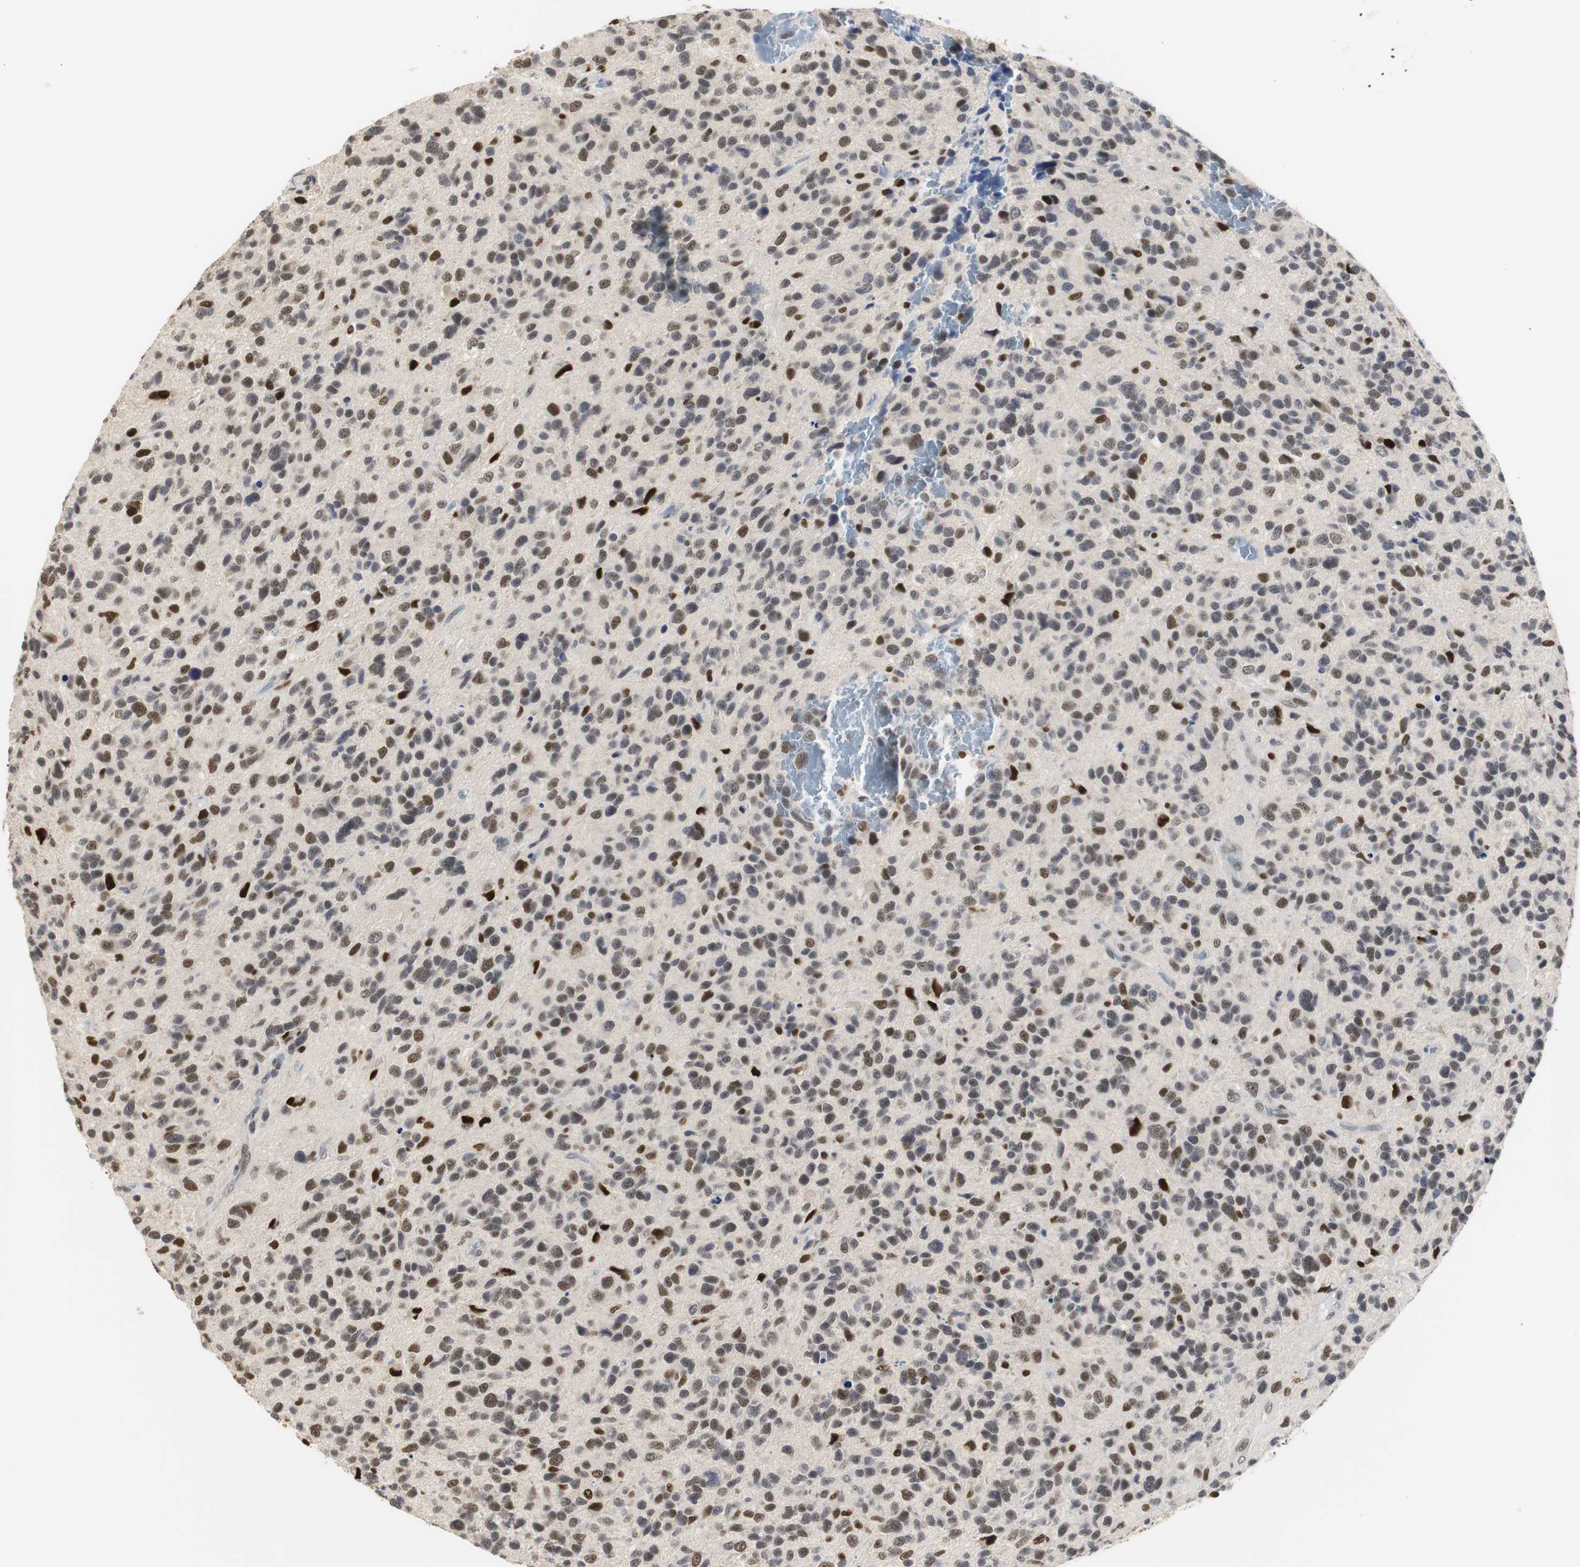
{"staining": {"intensity": "moderate", "quantity": "25%-75%", "location": "nuclear"}, "tissue": "glioma", "cell_type": "Tumor cells", "image_type": "cancer", "snomed": [{"axis": "morphology", "description": "Glioma, malignant, High grade"}, {"axis": "topography", "description": "Brain"}], "caption": "Immunohistochemistry histopathology image of neoplastic tissue: glioma stained using IHC reveals medium levels of moderate protein expression localized specifically in the nuclear of tumor cells, appearing as a nuclear brown color.", "gene": "ZFC3H1", "patient": {"sex": "female", "age": 58}}